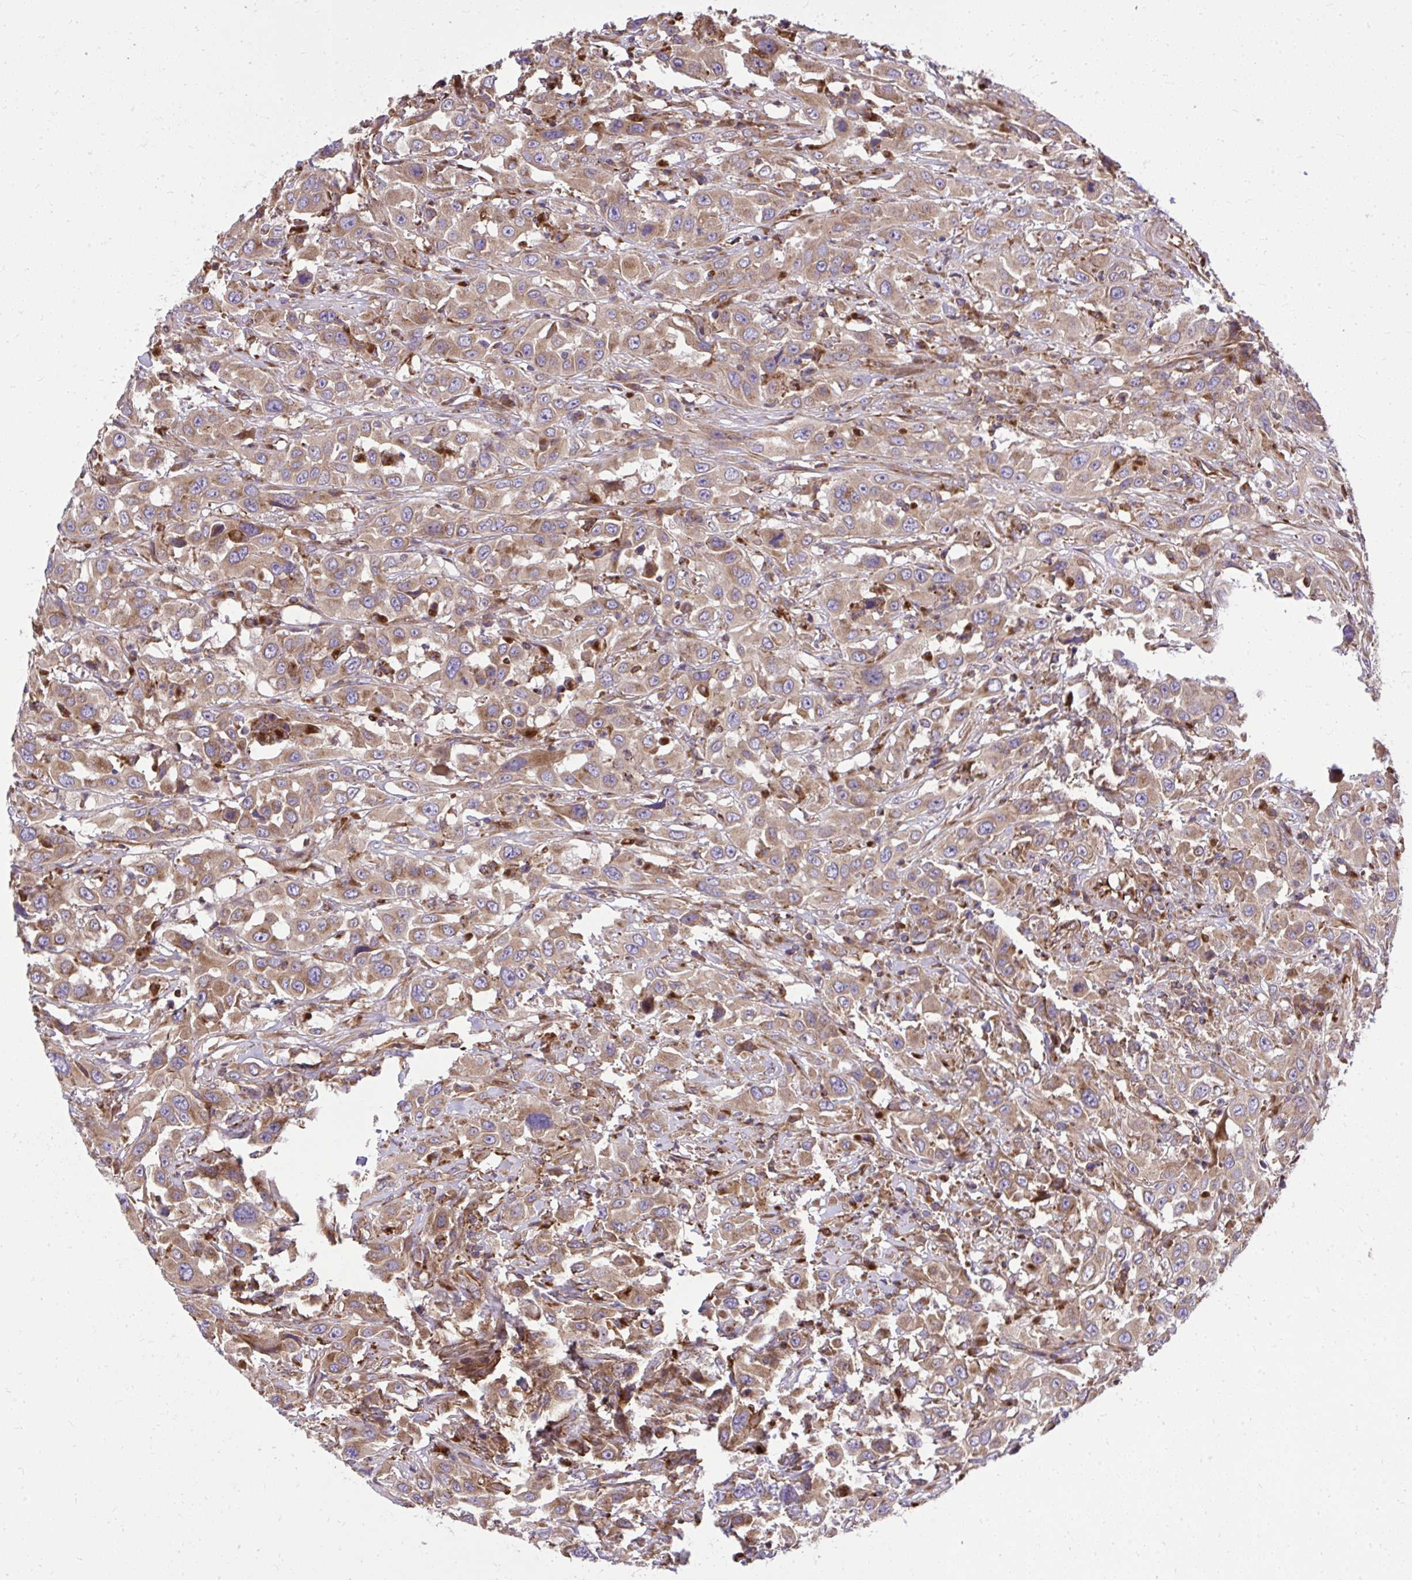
{"staining": {"intensity": "weak", "quantity": ">75%", "location": "cytoplasmic/membranous"}, "tissue": "urothelial cancer", "cell_type": "Tumor cells", "image_type": "cancer", "snomed": [{"axis": "morphology", "description": "Urothelial carcinoma, High grade"}, {"axis": "topography", "description": "Urinary bladder"}], "caption": "Immunohistochemistry (IHC) of urothelial cancer reveals low levels of weak cytoplasmic/membranous expression in about >75% of tumor cells. The staining was performed using DAB to visualize the protein expression in brown, while the nuclei were stained in blue with hematoxylin (Magnification: 20x).", "gene": "PAIP2", "patient": {"sex": "male", "age": 61}}